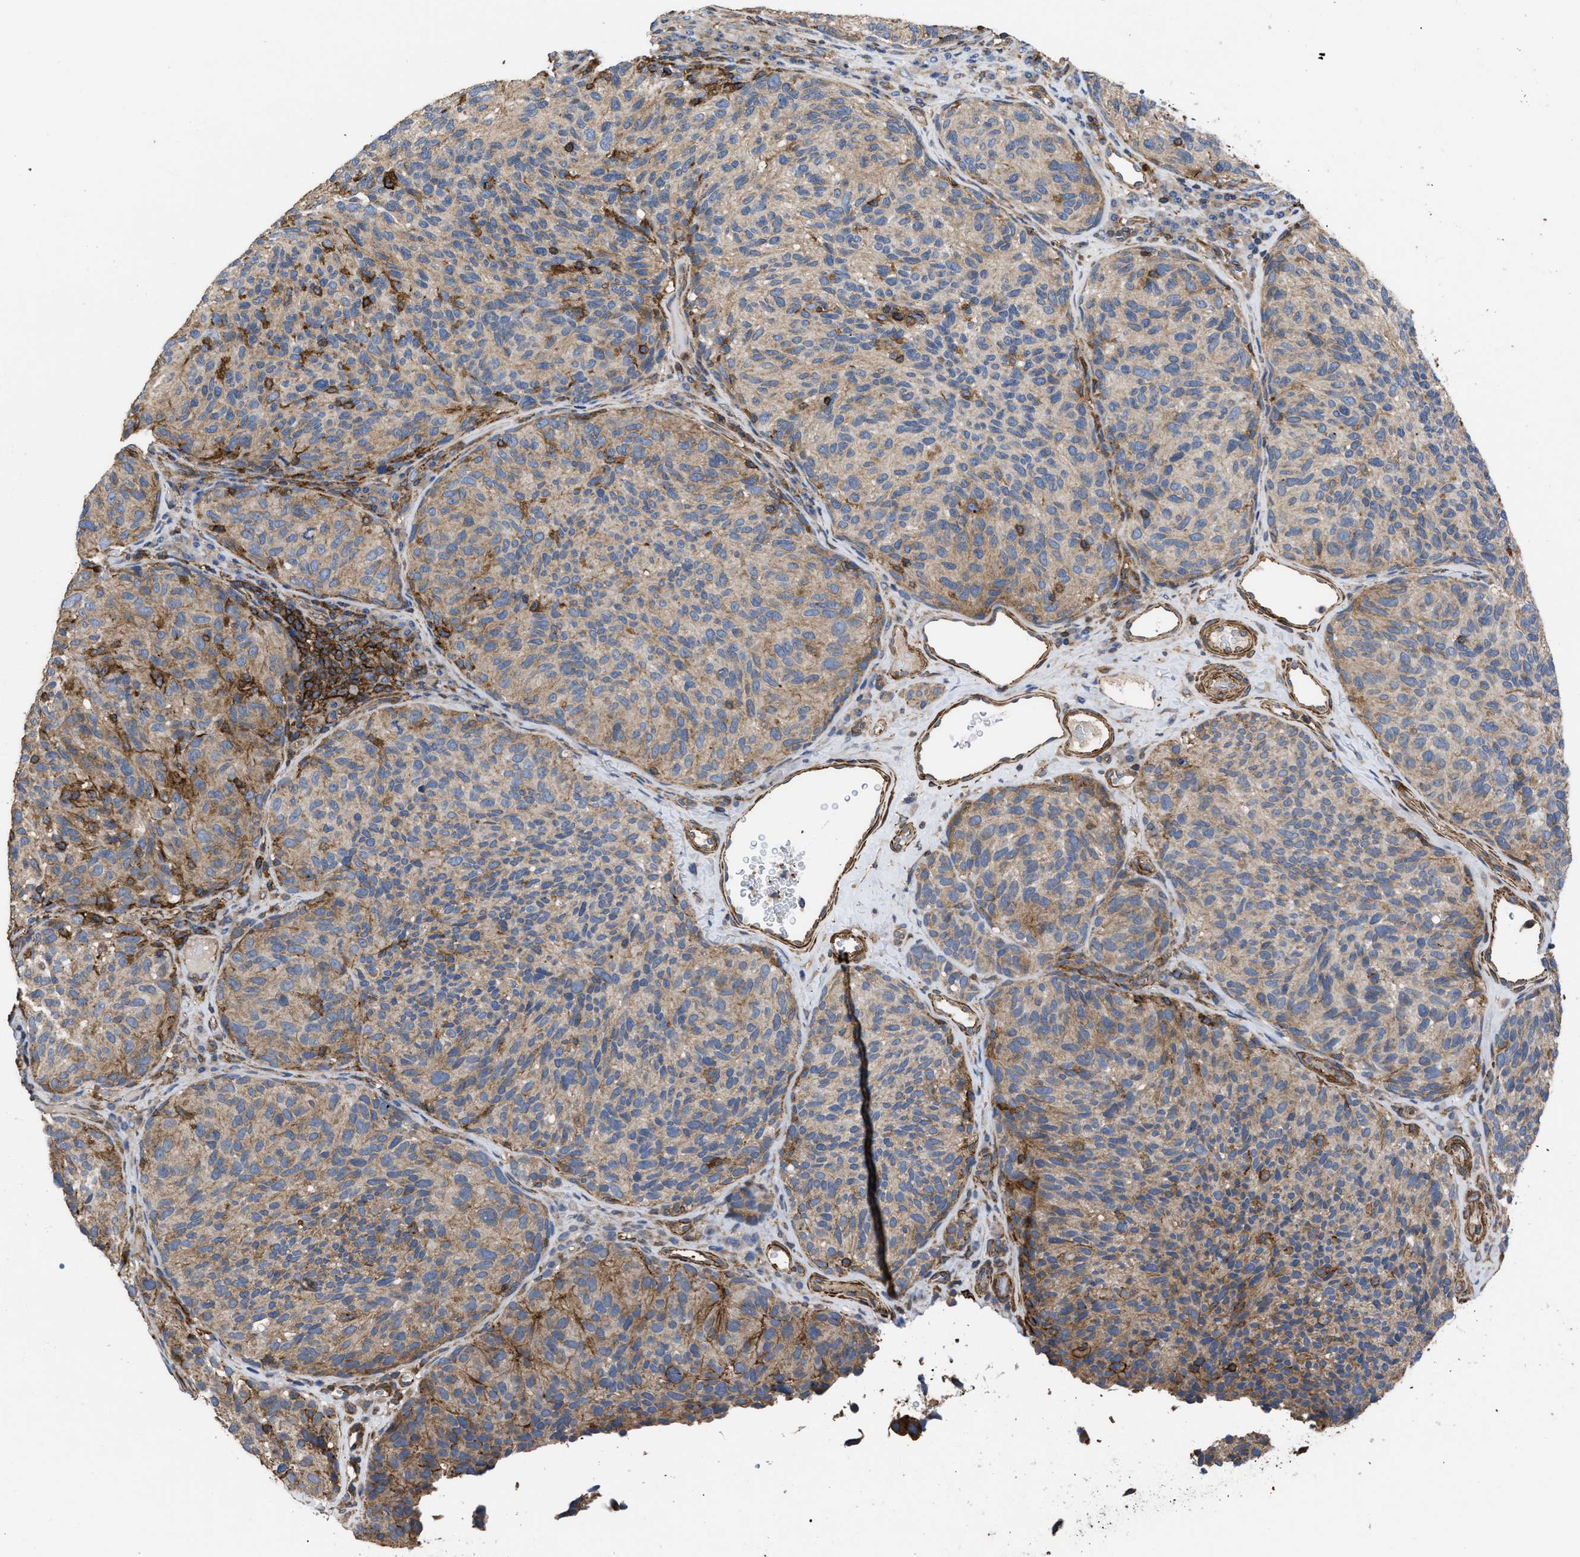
{"staining": {"intensity": "weak", "quantity": ">75%", "location": "cytoplasmic/membranous"}, "tissue": "melanoma", "cell_type": "Tumor cells", "image_type": "cancer", "snomed": [{"axis": "morphology", "description": "Malignant melanoma, NOS"}, {"axis": "topography", "description": "Skin"}], "caption": "Protein staining by IHC displays weak cytoplasmic/membranous staining in about >75% of tumor cells in melanoma.", "gene": "SCUBE2", "patient": {"sex": "female", "age": 73}}